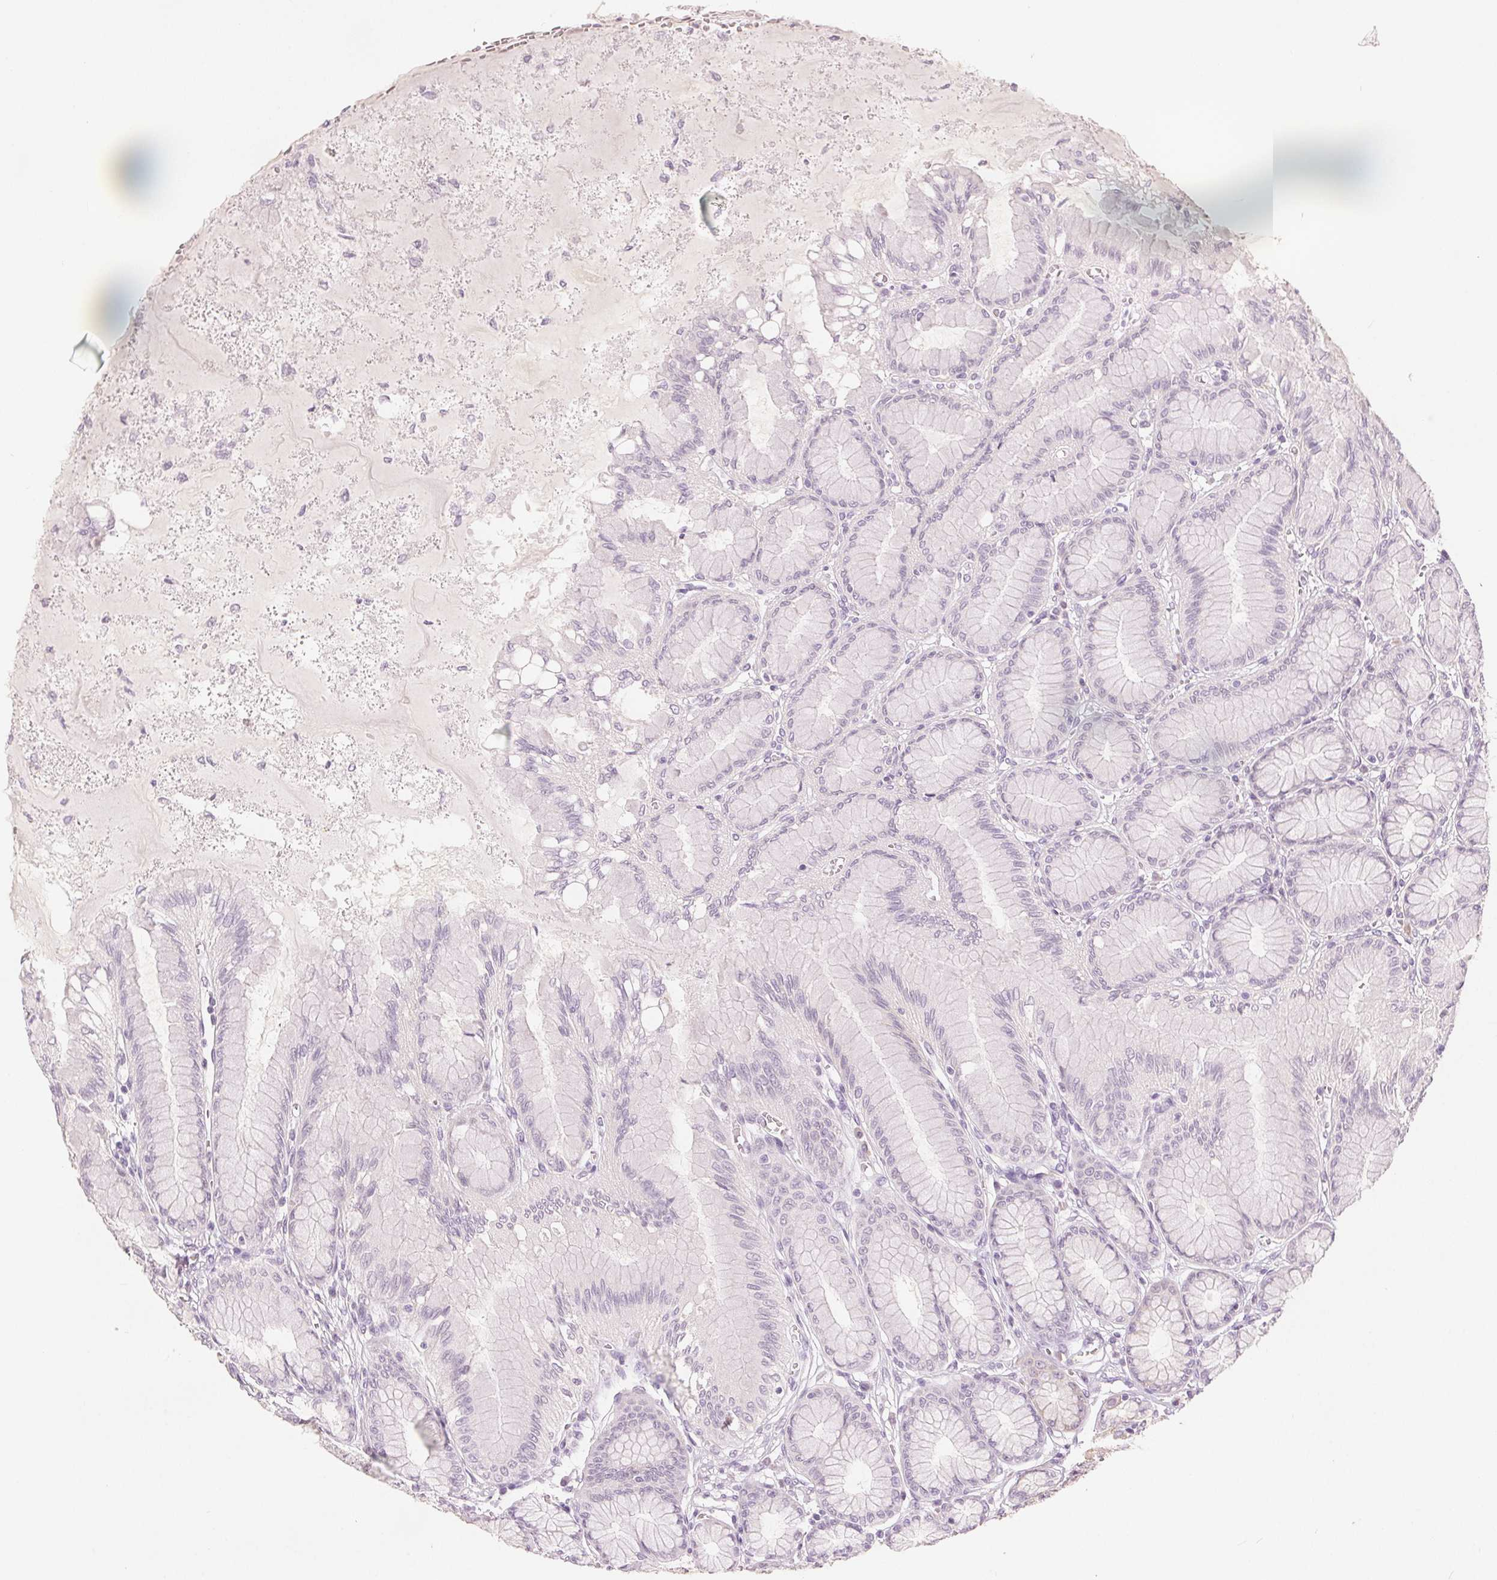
{"staining": {"intensity": "weak", "quantity": "<25%", "location": "cytoplasmic/membranous"}, "tissue": "stomach", "cell_type": "Glandular cells", "image_type": "normal", "snomed": [{"axis": "morphology", "description": "Normal tissue, NOS"}, {"axis": "topography", "description": "Stomach"}, {"axis": "topography", "description": "Stomach, lower"}], "caption": "Immunohistochemistry (IHC) image of normal stomach: human stomach stained with DAB (3,3'-diaminobenzidine) displays no significant protein expression in glandular cells.", "gene": "CA12", "patient": {"sex": "male", "age": 76}}